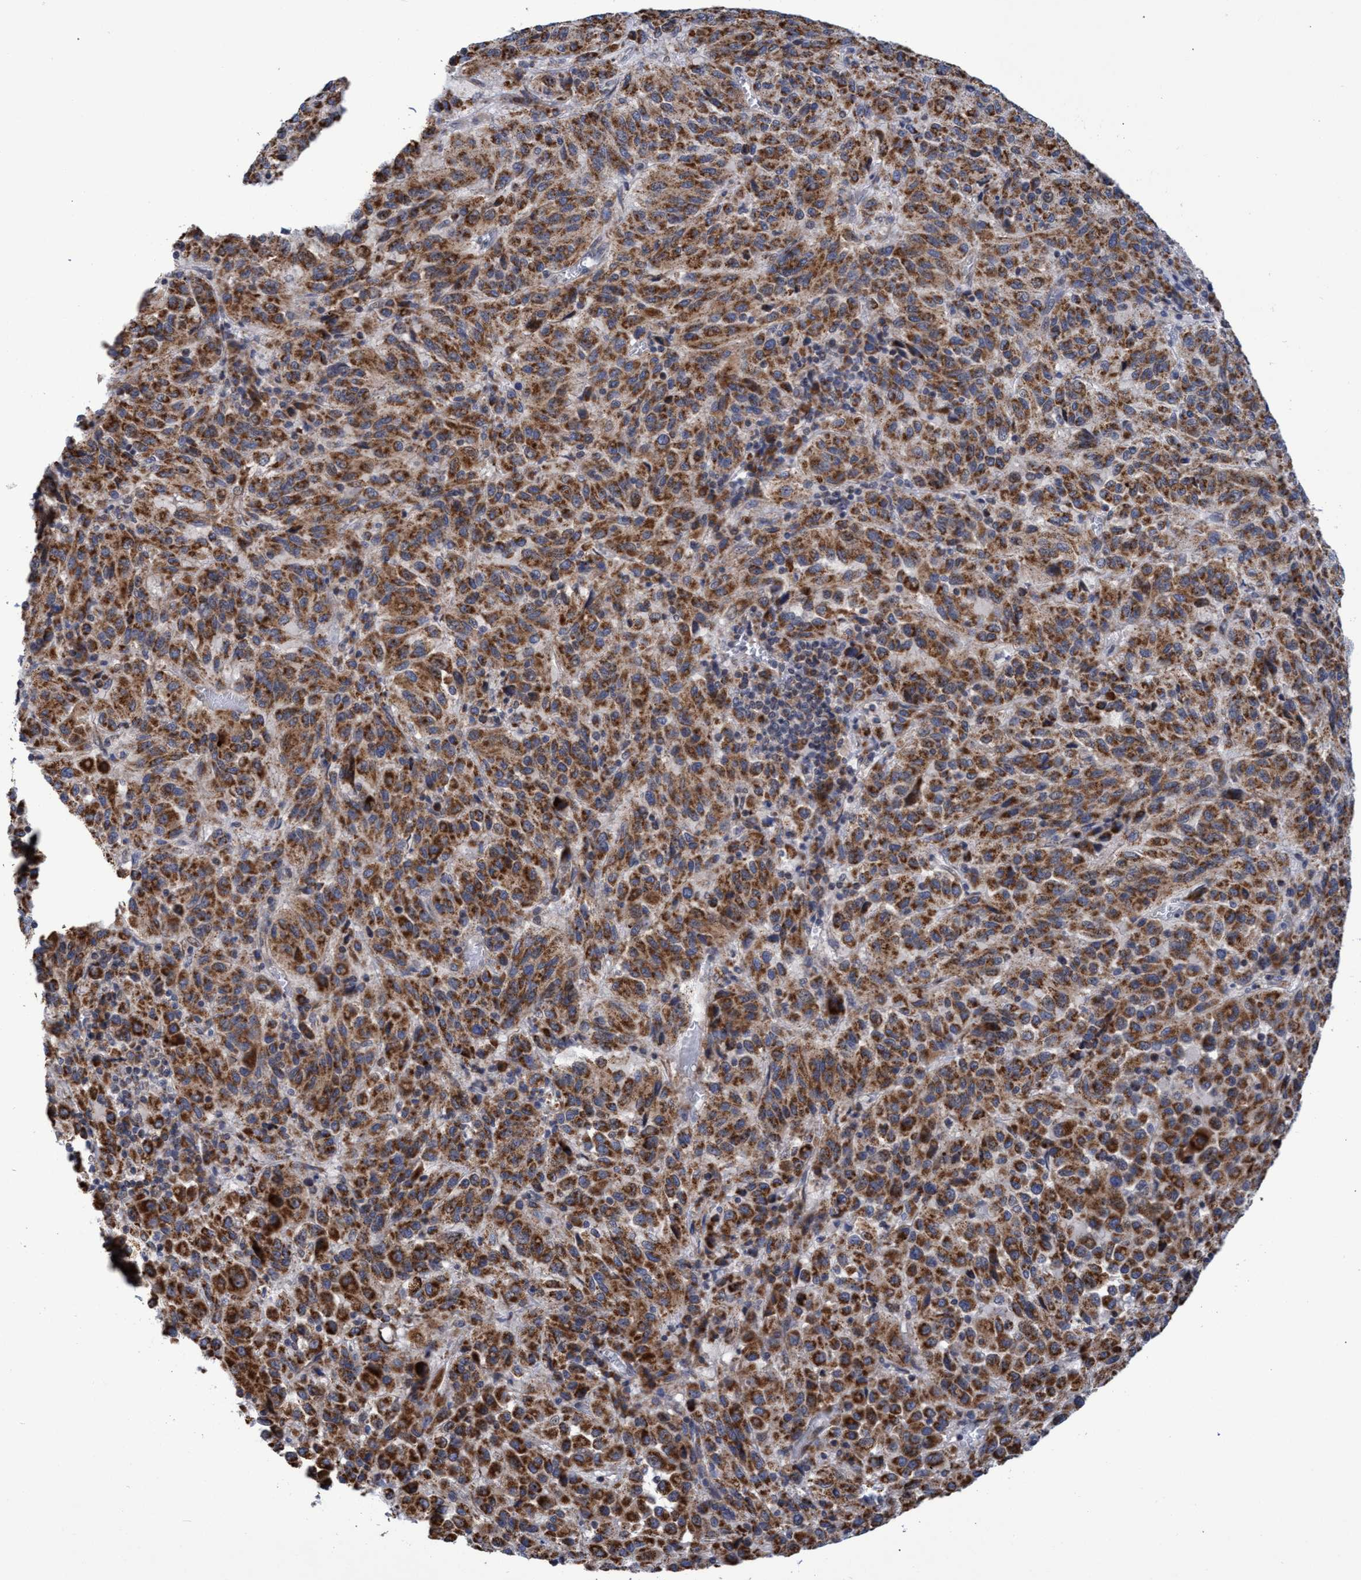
{"staining": {"intensity": "moderate", "quantity": ">75%", "location": "cytoplasmic/membranous"}, "tissue": "melanoma", "cell_type": "Tumor cells", "image_type": "cancer", "snomed": [{"axis": "morphology", "description": "Malignant melanoma, Metastatic site"}, {"axis": "topography", "description": "Lung"}], "caption": "Immunohistochemical staining of malignant melanoma (metastatic site) reveals medium levels of moderate cytoplasmic/membranous expression in approximately >75% of tumor cells. (IHC, brightfield microscopy, high magnification).", "gene": "NAT16", "patient": {"sex": "male", "age": 64}}